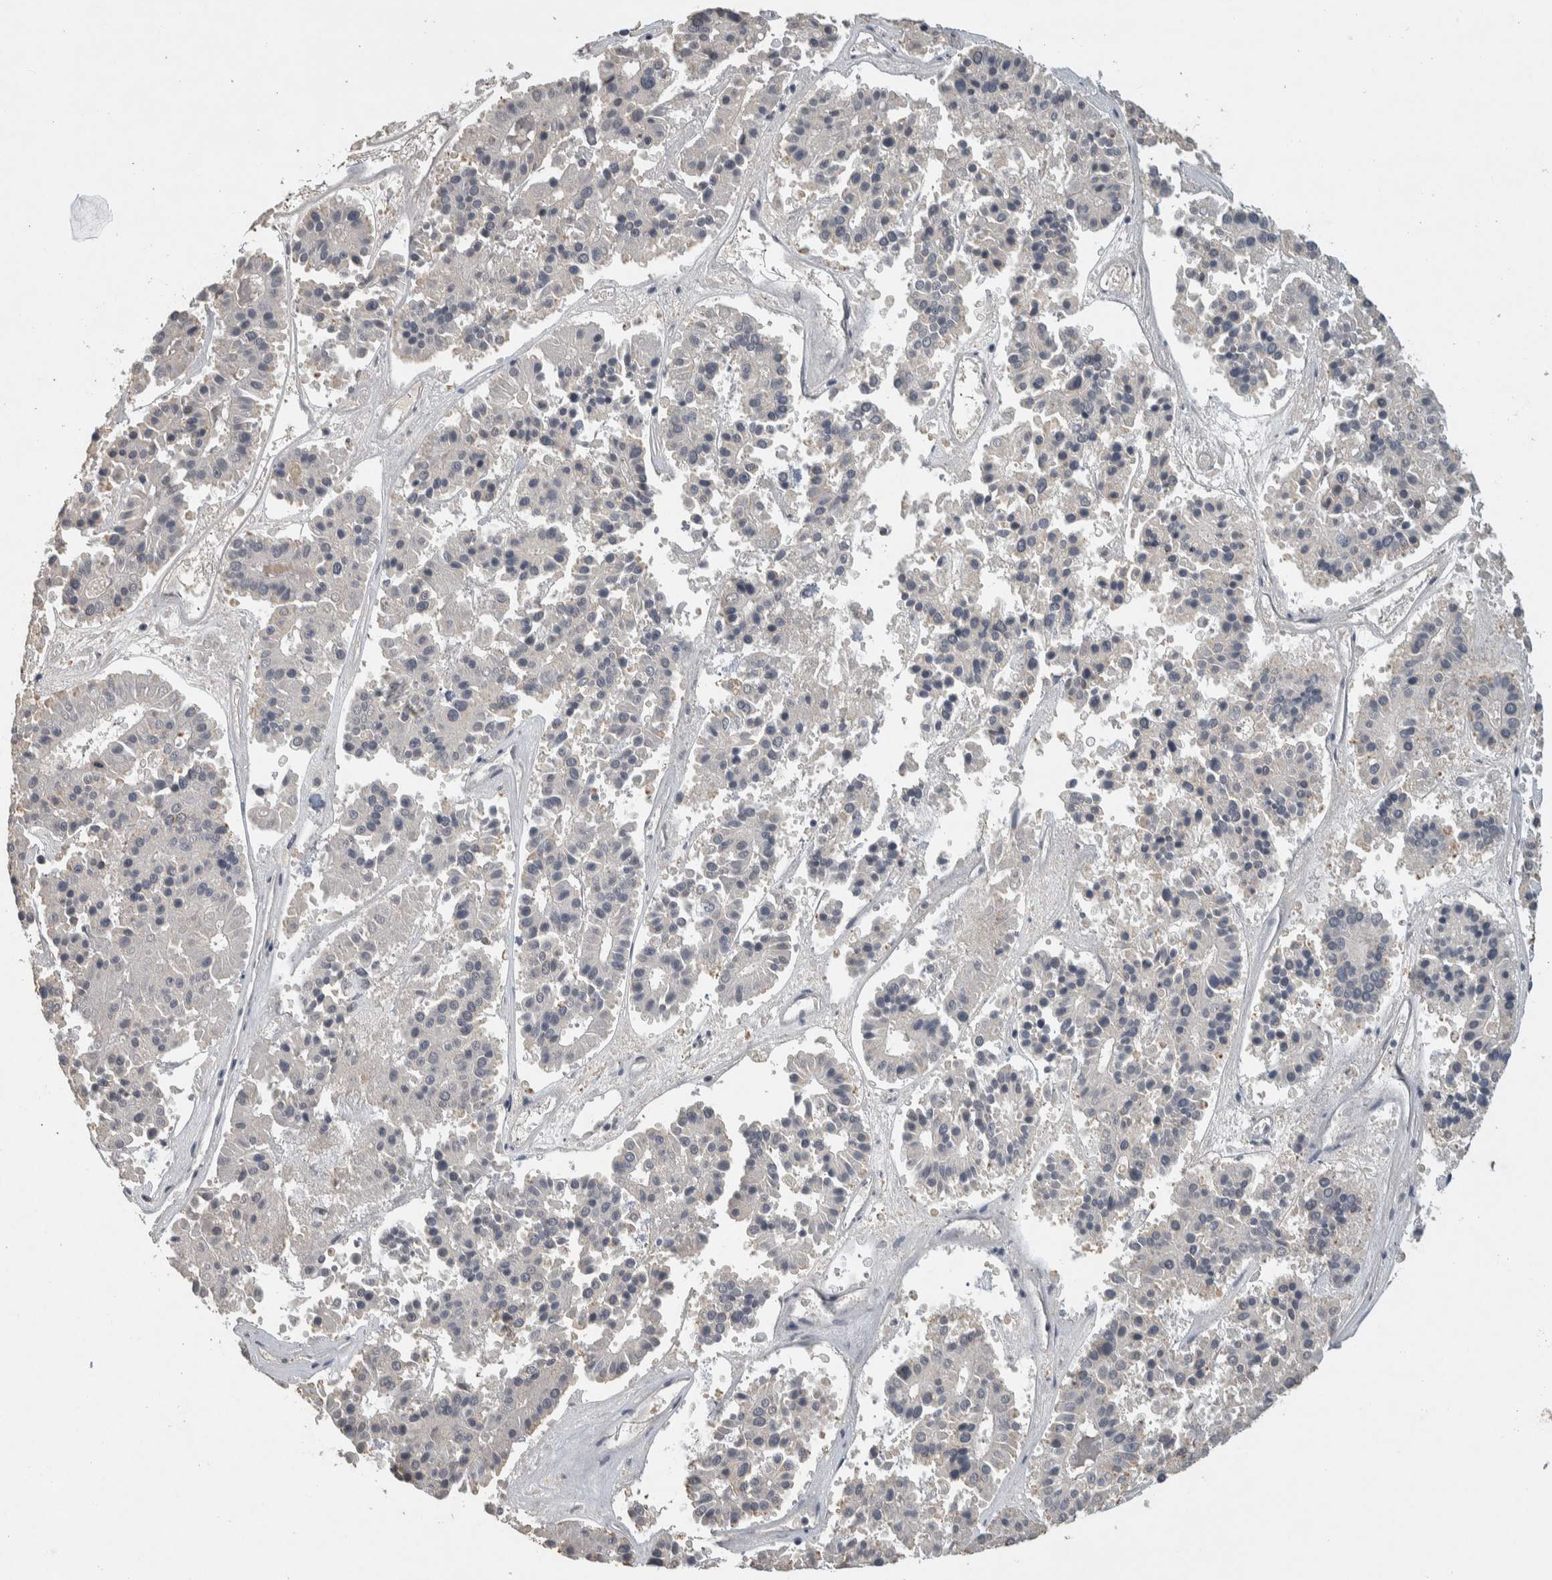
{"staining": {"intensity": "negative", "quantity": "none", "location": "none"}, "tissue": "pancreatic cancer", "cell_type": "Tumor cells", "image_type": "cancer", "snomed": [{"axis": "morphology", "description": "Adenocarcinoma, NOS"}, {"axis": "topography", "description": "Pancreas"}], "caption": "Pancreatic cancer was stained to show a protein in brown. There is no significant positivity in tumor cells.", "gene": "EIF3H", "patient": {"sex": "male", "age": 50}}